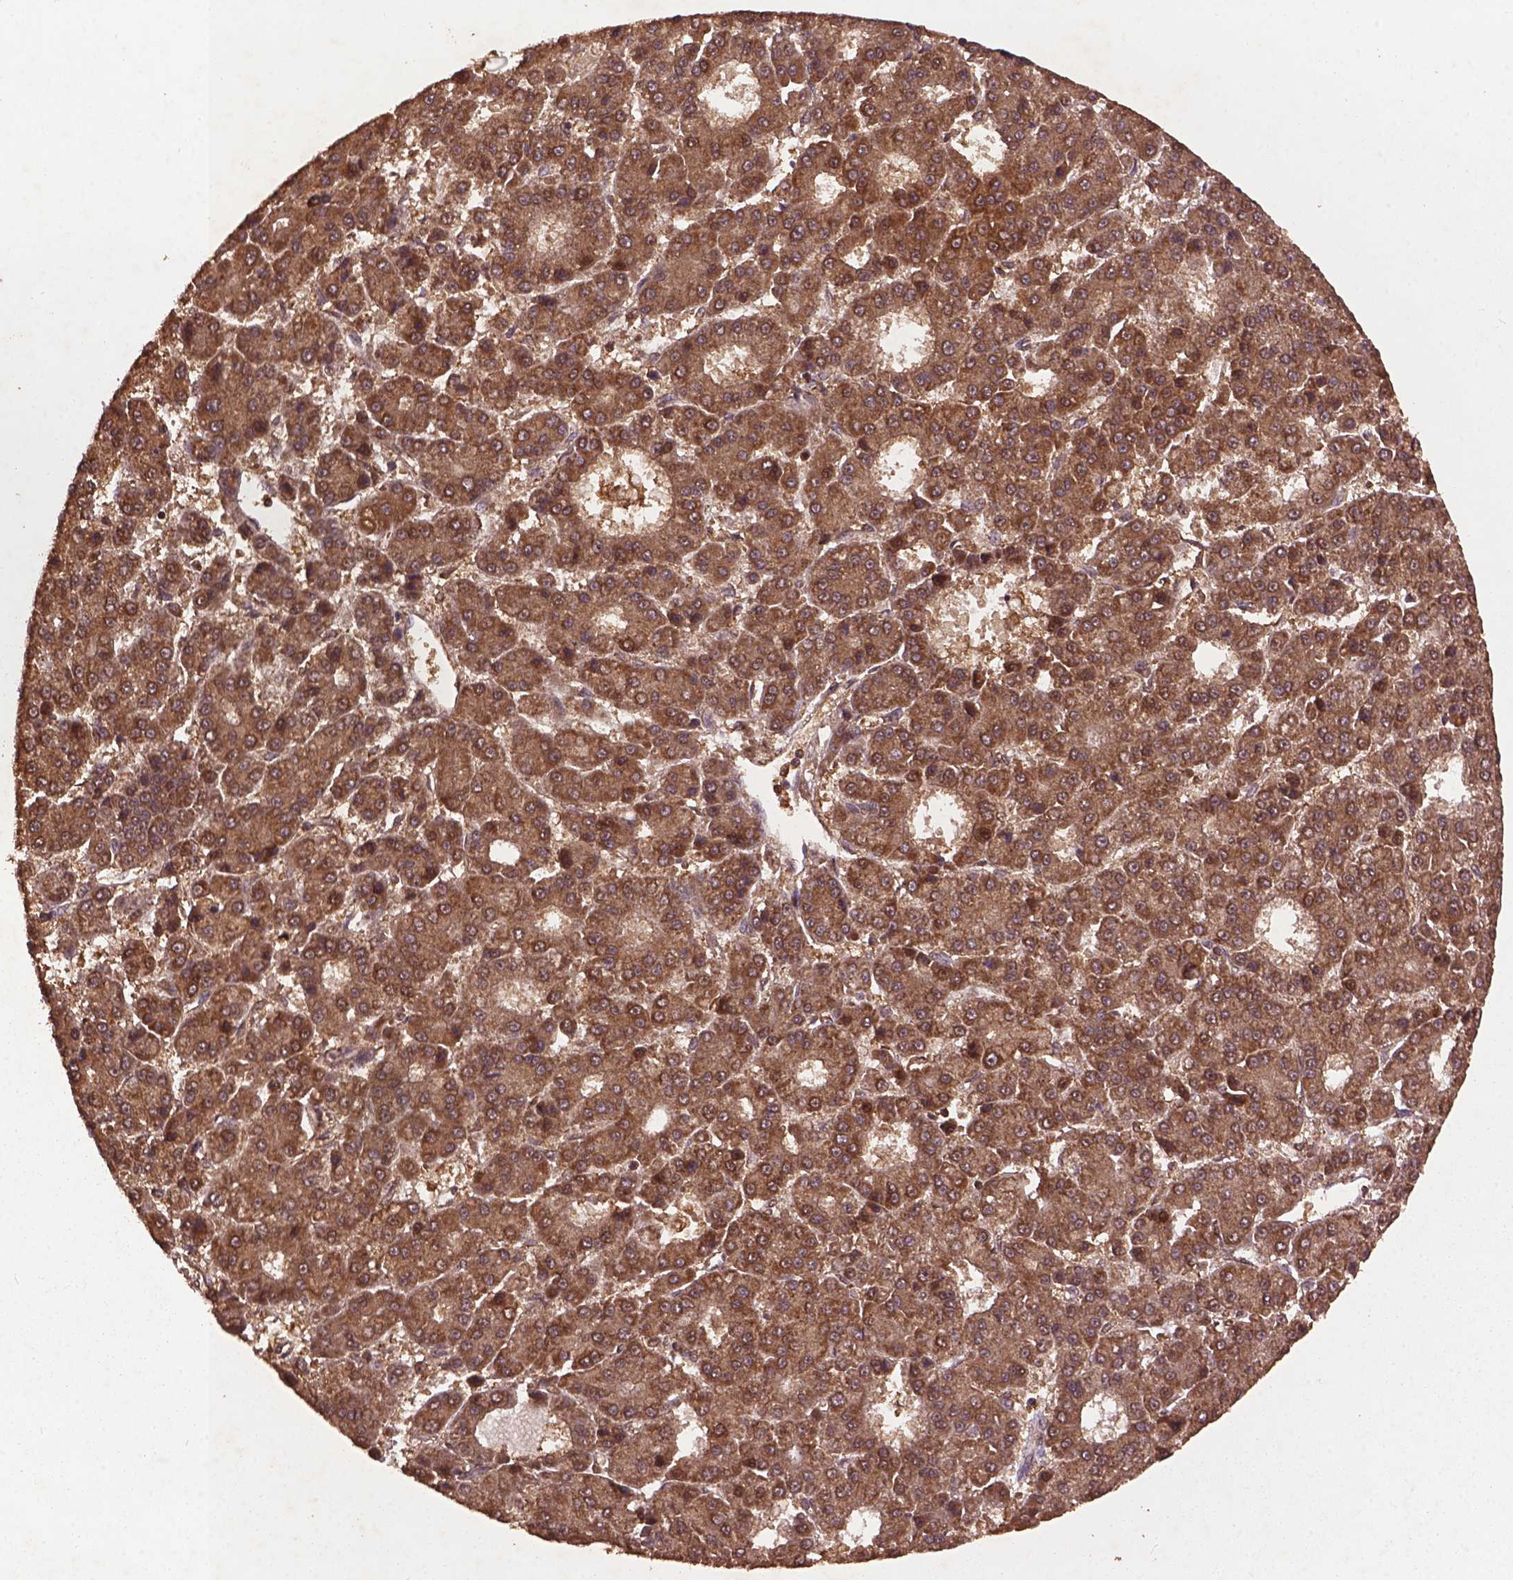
{"staining": {"intensity": "moderate", "quantity": ">75%", "location": "cytoplasmic/membranous"}, "tissue": "liver cancer", "cell_type": "Tumor cells", "image_type": "cancer", "snomed": [{"axis": "morphology", "description": "Carcinoma, Hepatocellular, NOS"}, {"axis": "topography", "description": "Liver"}], "caption": "This micrograph demonstrates immunohistochemistry (IHC) staining of liver cancer, with medium moderate cytoplasmic/membranous staining in approximately >75% of tumor cells.", "gene": "BABAM1", "patient": {"sex": "male", "age": 70}}